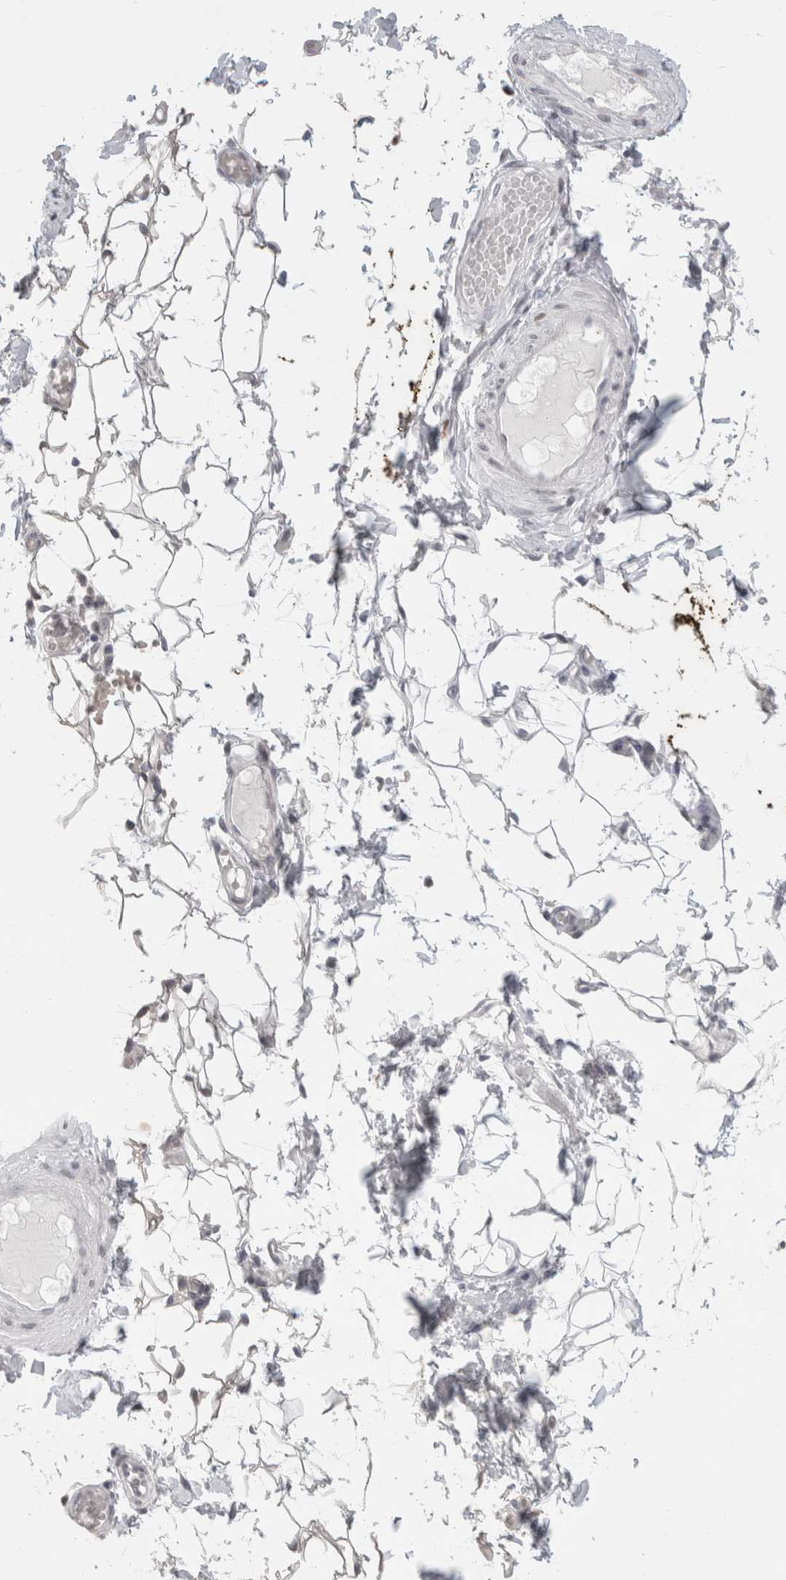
{"staining": {"intensity": "negative", "quantity": "none", "location": "none"}, "tissue": "adipose tissue", "cell_type": "Adipocytes", "image_type": "normal", "snomed": [{"axis": "morphology", "description": "Normal tissue, NOS"}, {"axis": "topography", "description": "Adipose tissue"}, {"axis": "topography", "description": "Vascular tissue"}, {"axis": "topography", "description": "Peripheral nerve tissue"}], "caption": "Adipocytes show no significant positivity in normal adipose tissue. Nuclei are stained in blue.", "gene": "SMARCC1", "patient": {"sex": "male", "age": 25}}